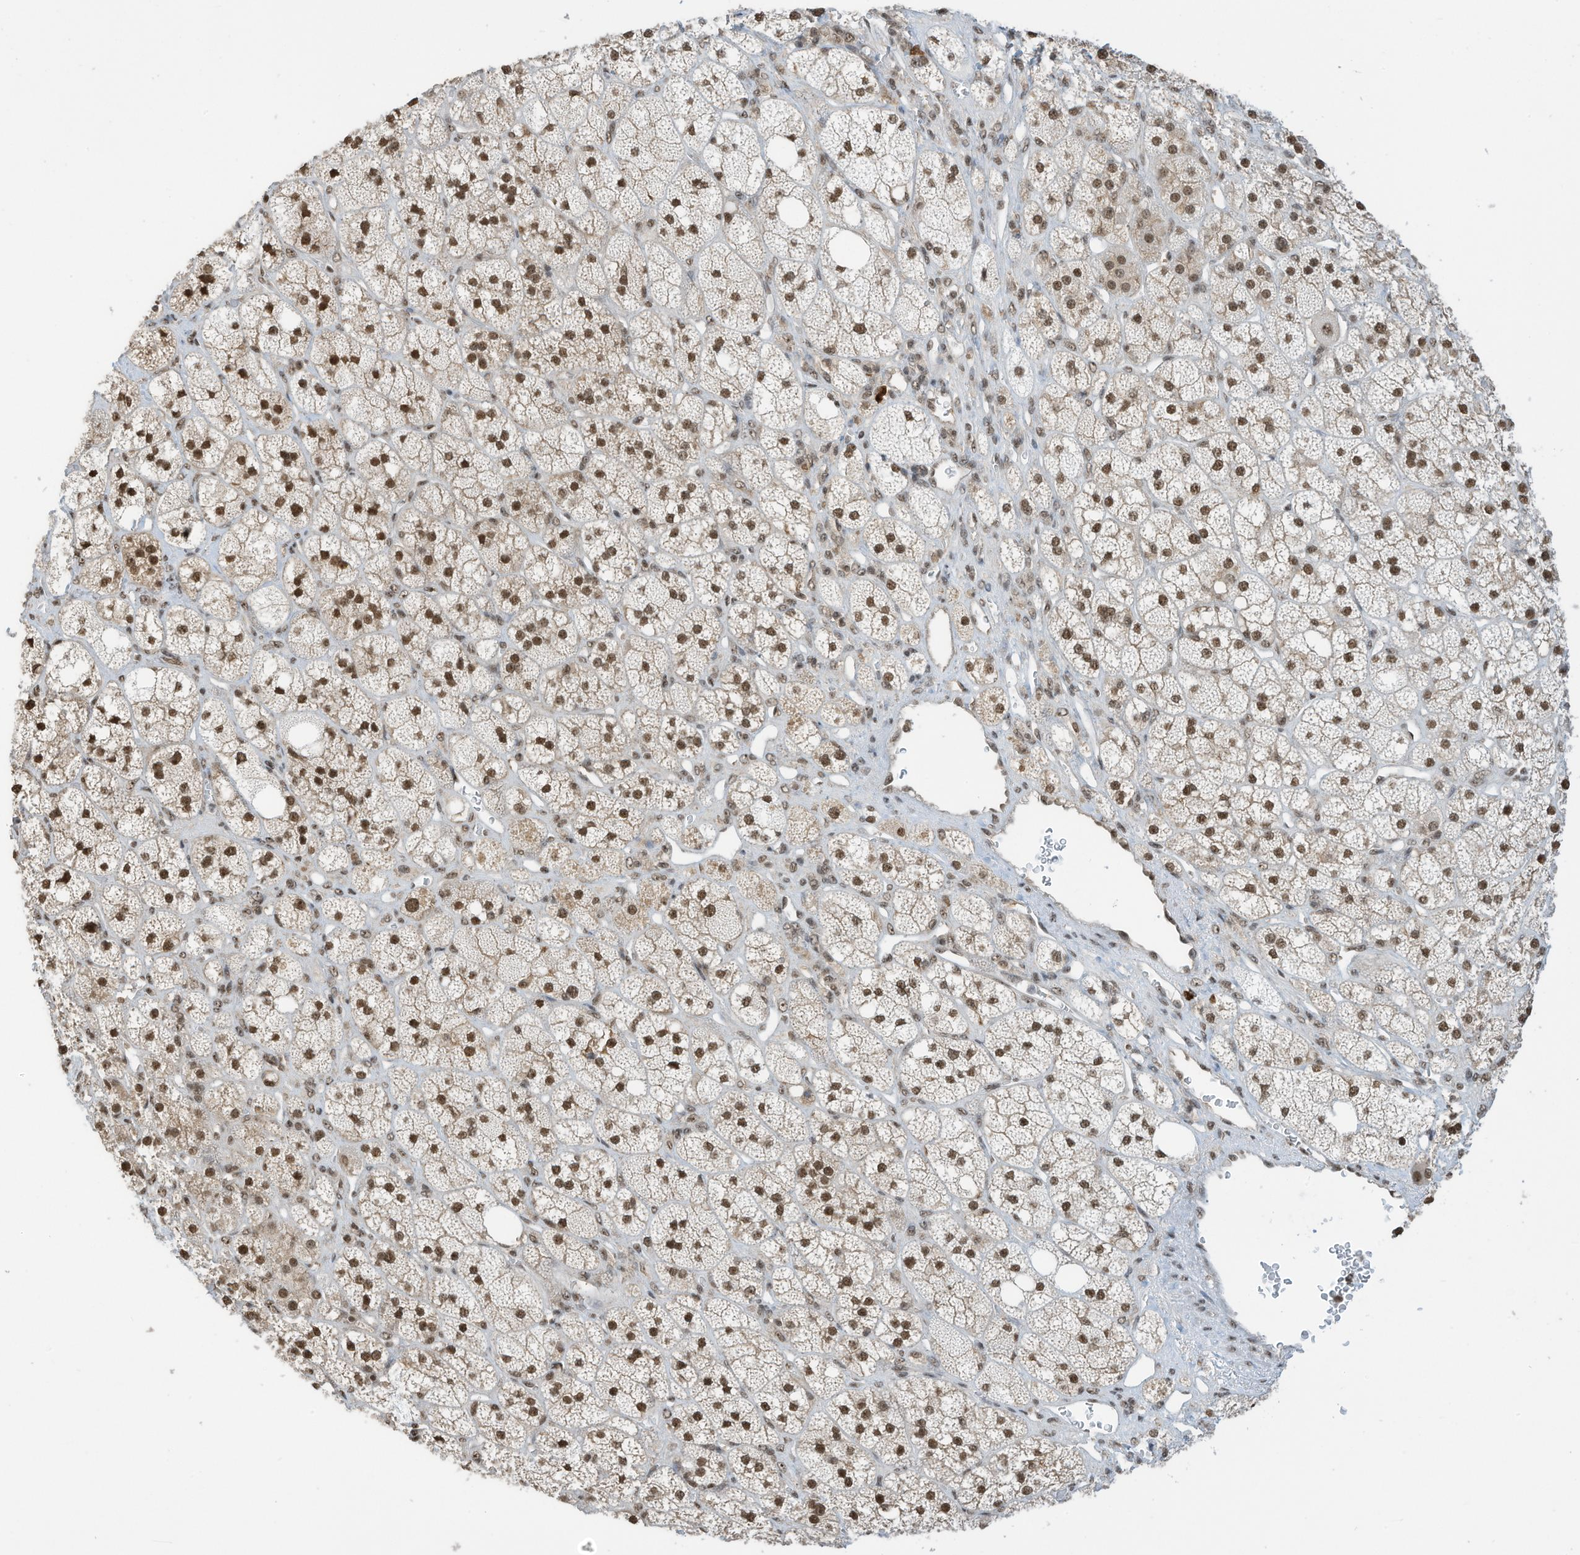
{"staining": {"intensity": "moderate", "quantity": ">75%", "location": "nuclear"}, "tissue": "adrenal gland", "cell_type": "Glandular cells", "image_type": "normal", "snomed": [{"axis": "morphology", "description": "Normal tissue, NOS"}, {"axis": "topography", "description": "Adrenal gland"}], "caption": "Immunohistochemical staining of normal human adrenal gland exhibits moderate nuclear protein staining in about >75% of glandular cells.", "gene": "ZNF195", "patient": {"sex": "male", "age": 61}}